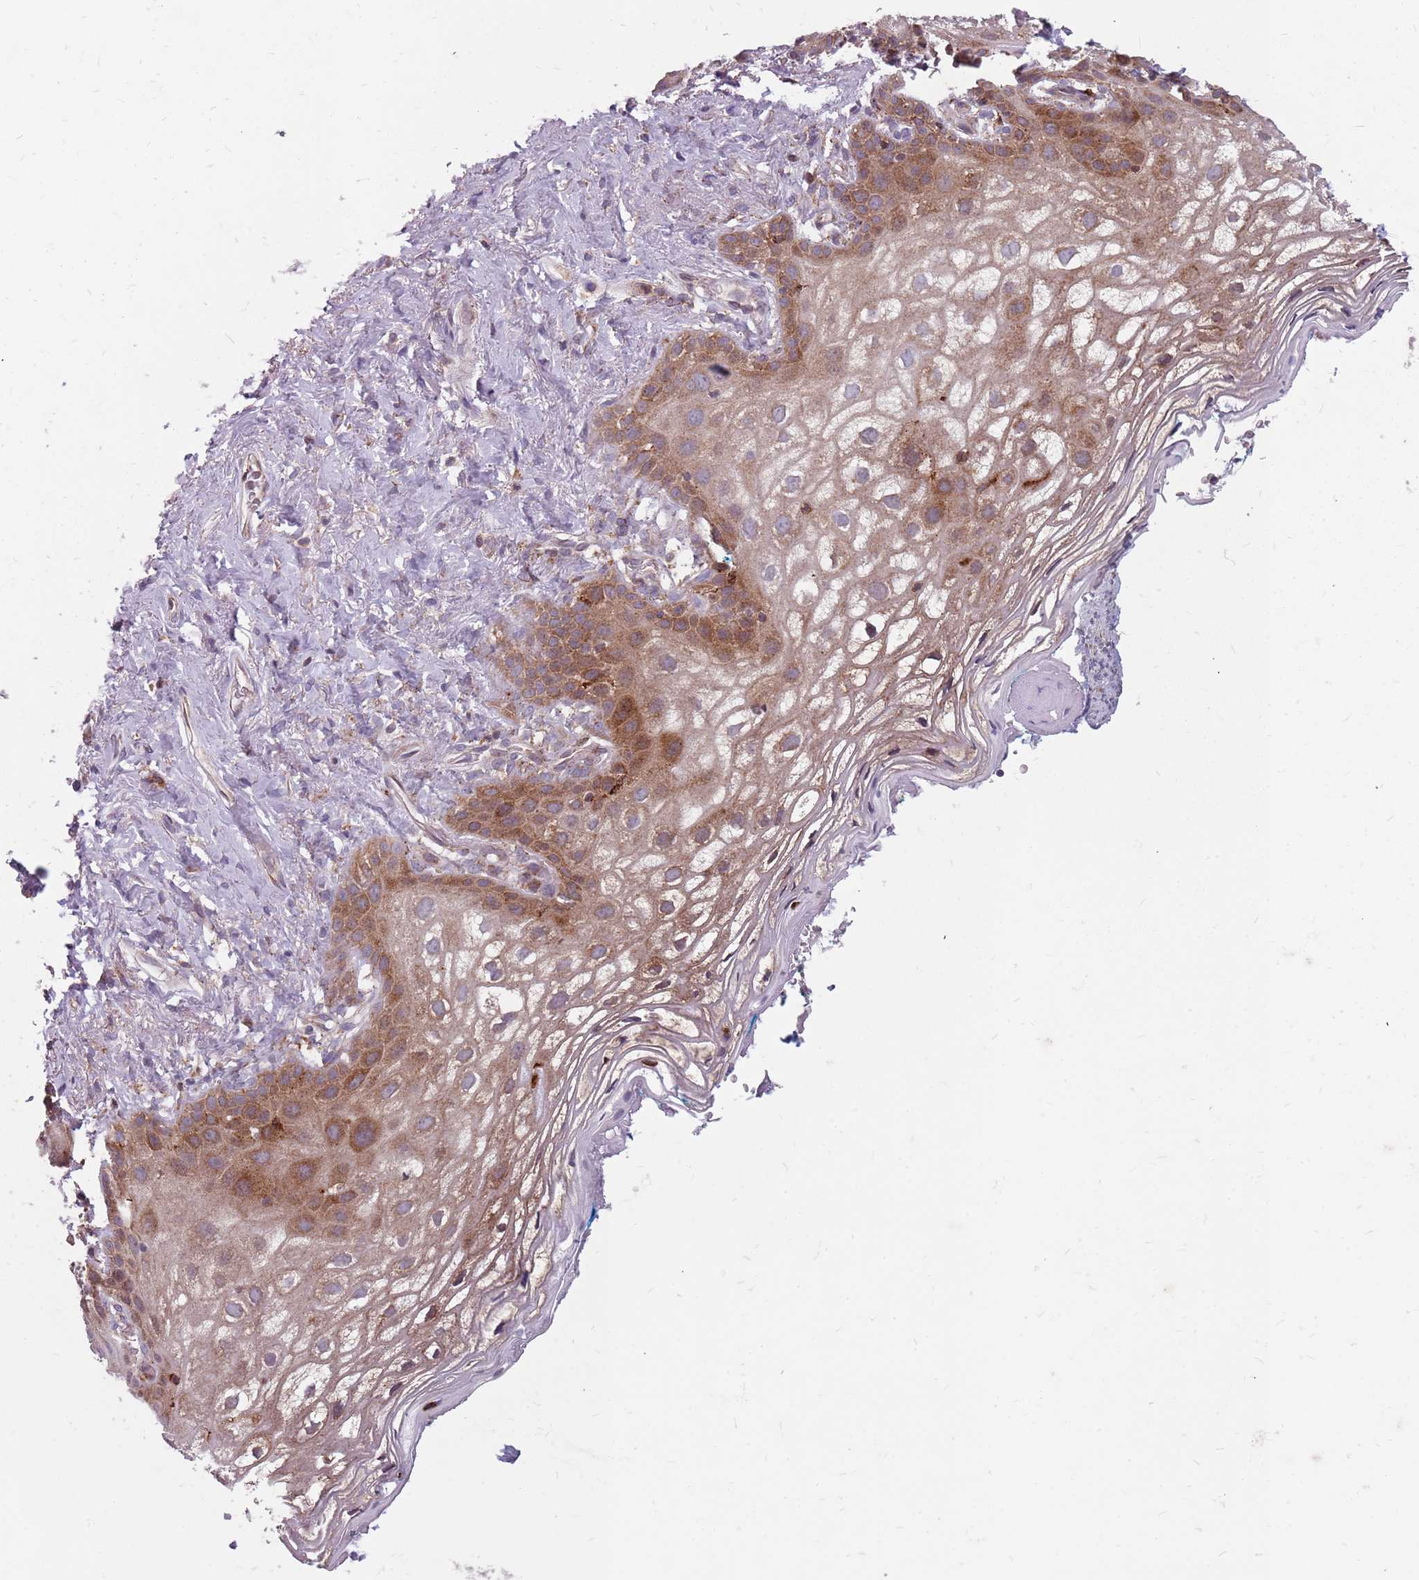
{"staining": {"intensity": "moderate", "quantity": "25%-75%", "location": "cytoplasmic/membranous"}, "tissue": "vagina", "cell_type": "Squamous epithelial cells", "image_type": "normal", "snomed": [{"axis": "morphology", "description": "Normal tissue, NOS"}, {"axis": "topography", "description": "Vagina"}], "caption": "Vagina stained with DAB (3,3'-diaminobenzidine) IHC exhibits medium levels of moderate cytoplasmic/membranous staining in approximately 25%-75% of squamous epithelial cells.", "gene": "NME4", "patient": {"sex": "female", "age": 68}}